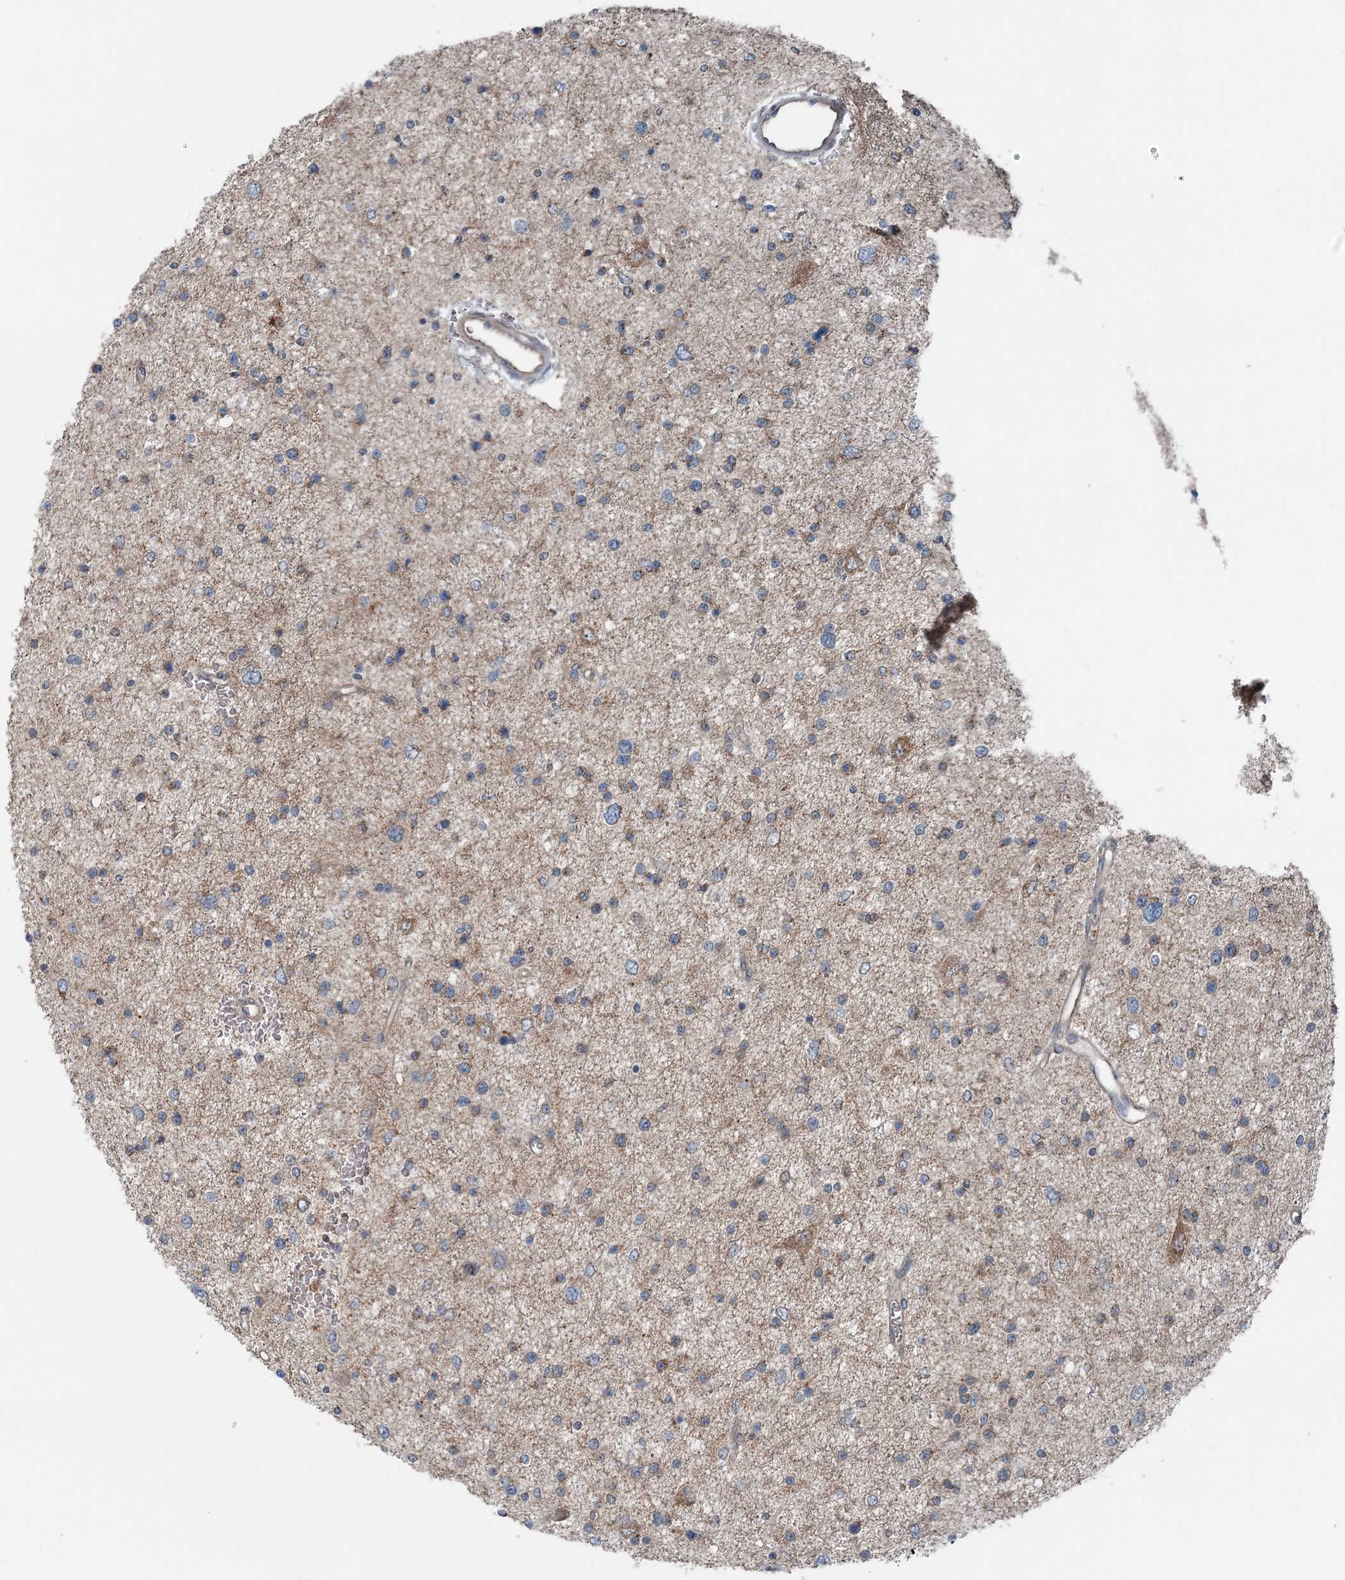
{"staining": {"intensity": "weak", "quantity": "25%-75%", "location": "cytoplasmic/membranous"}, "tissue": "glioma", "cell_type": "Tumor cells", "image_type": "cancer", "snomed": [{"axis": "morphology", "description": "Glioma, malignant, Low grade"}, {"axis": "topography", "description": "Brain"}], "caption": "Immunohistochemical staining of human glioma displays weak cytoplasmic/membranous protein positivity in approximately 25%-75% of tumor cells.", "gene": "ASNSD1", "patient": {"sex": "female", "age": 37}}